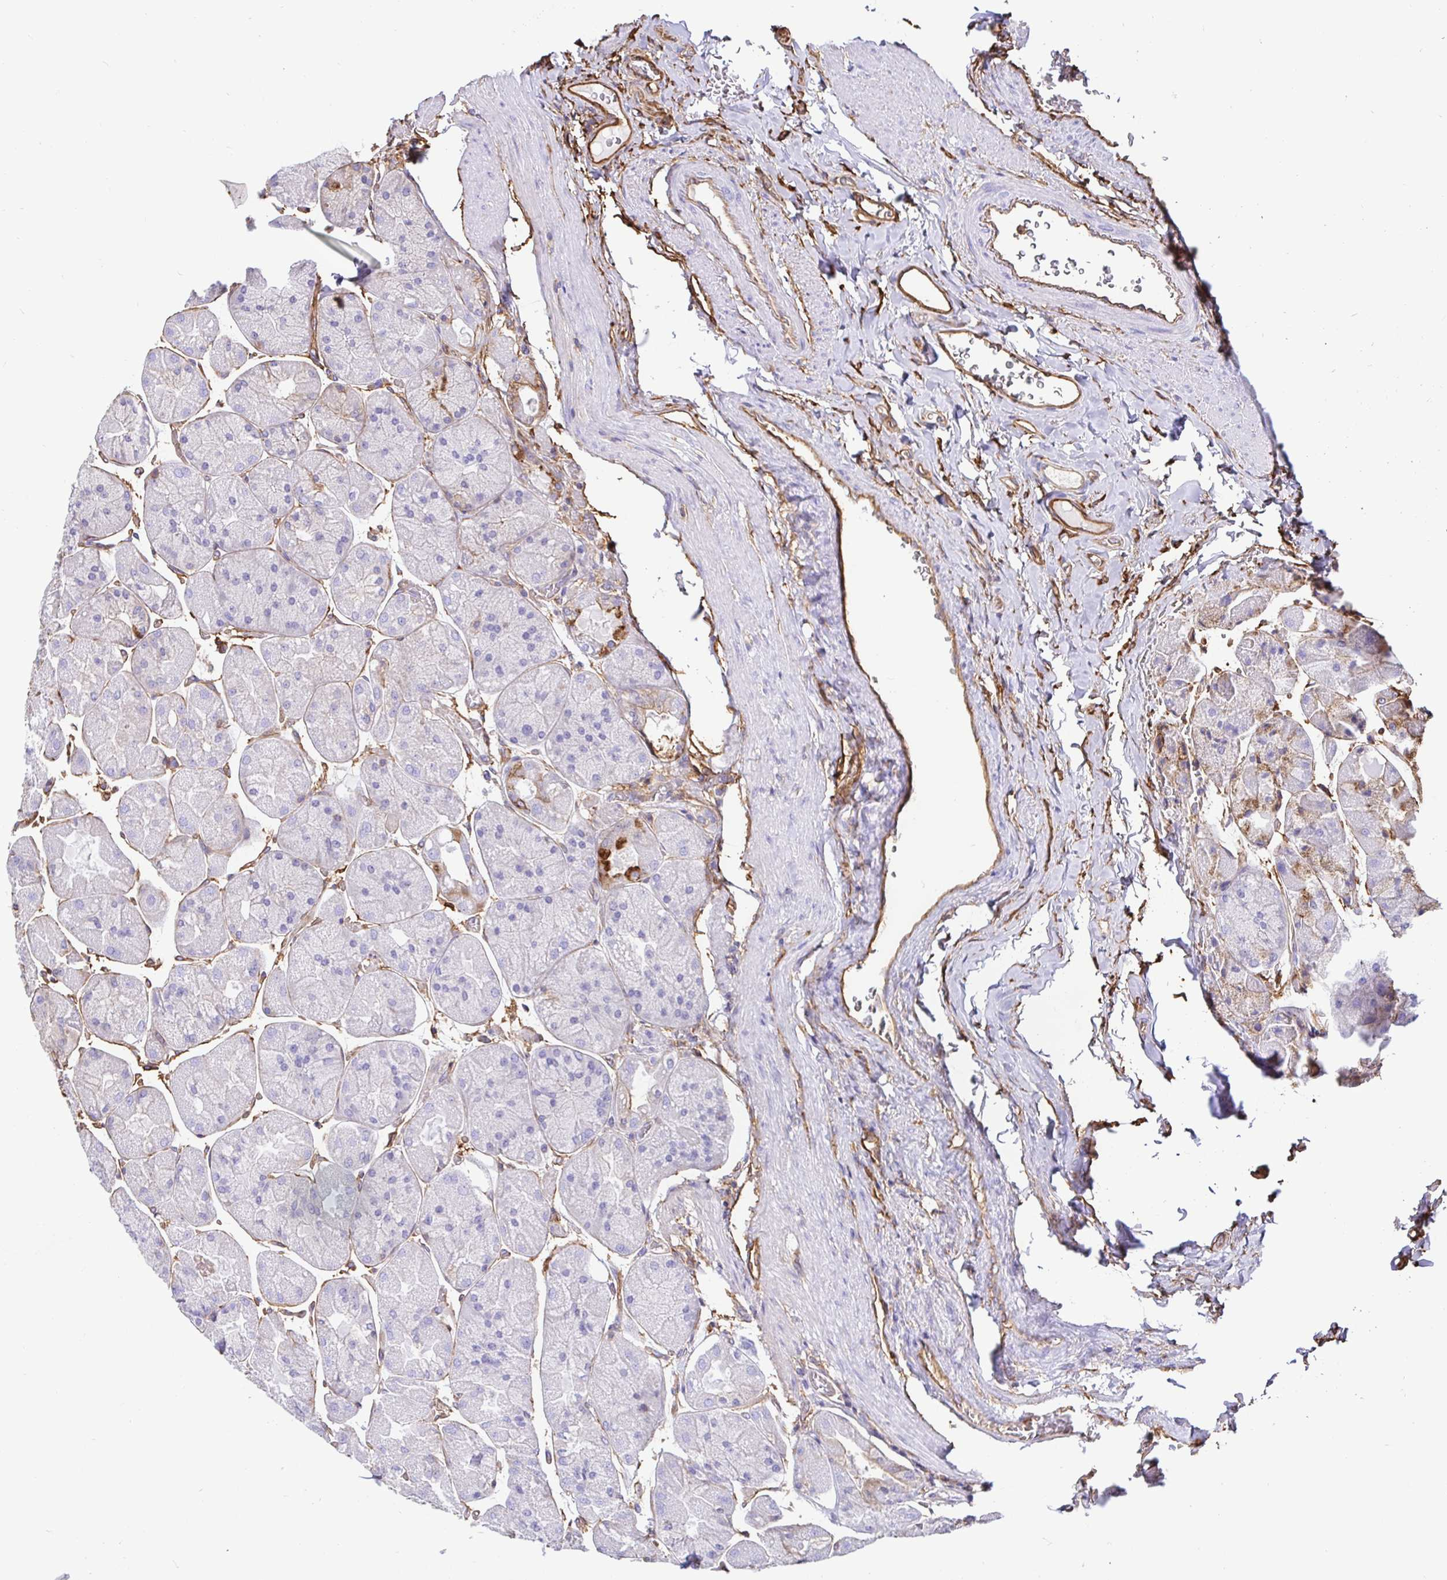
{"staining": {"intensity": "negative", "quantity": "none", "location": "none"}, "tissue": "stomach", "cell_type": "Glandular cells", "image_type": "normal", "snomed": [{"axis": "morphology", "description": "Normal tissue, NOS"}, {"axis": "topography", "description": "Stomach"}], "caption": "A high-resolution photomicrograph shows immunohistochemistry (IHC) staining of benign stomach, which reveals no significant expression in glandular cells. (Stains: DAB immunohistochemistry (IHC) with hematoxylin counter stain, Microscopy: brightfield microscopy at high magnification).", "gene": "ANXA2", "patient": {"sex": "female", "age": 61}}